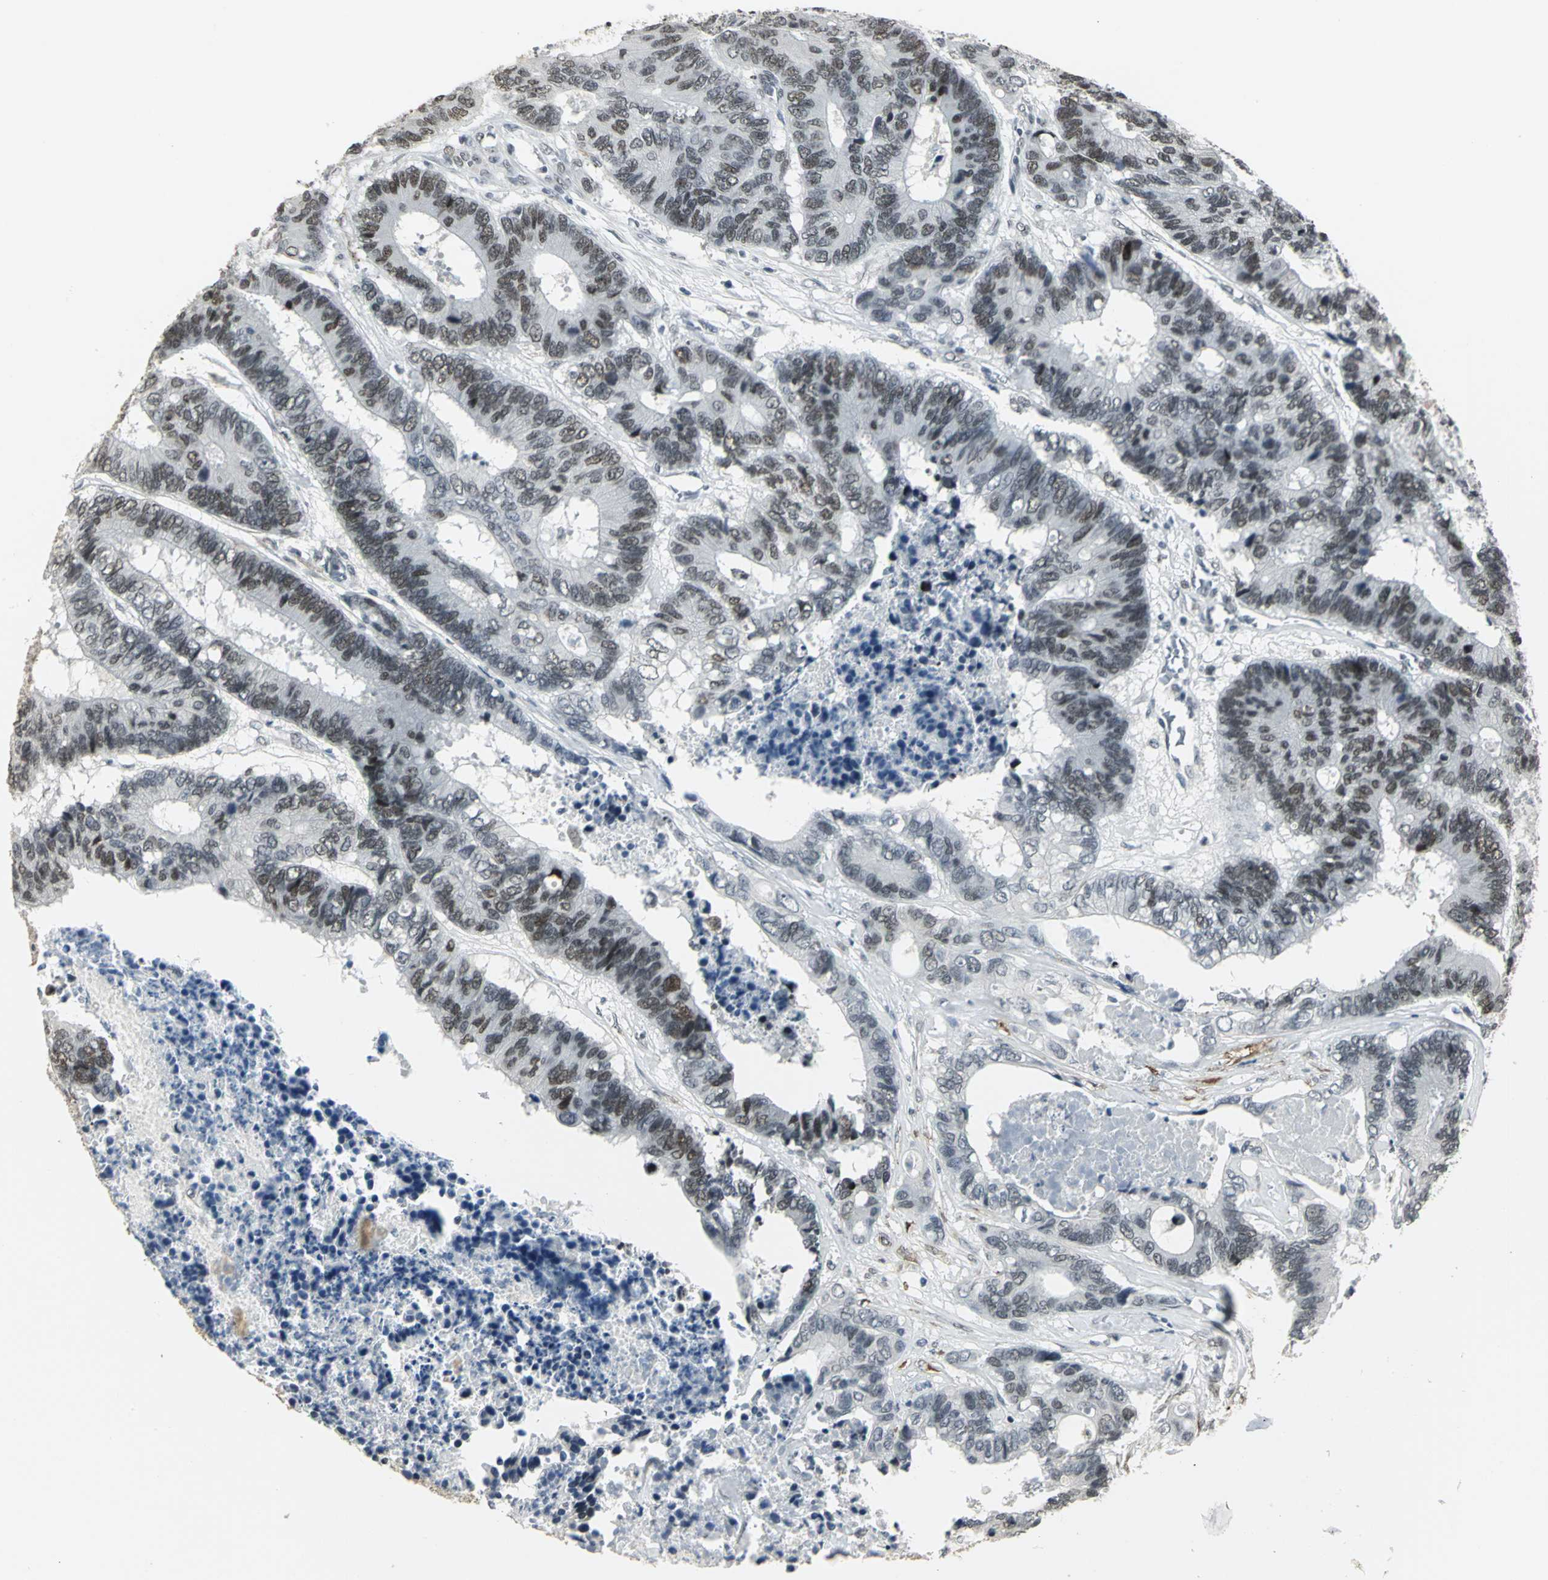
{"staining": {"intensity": "moderate", "quantity": ">75%", "location": "nuclear"}, "tissue": "colorectal cancer", "cell_type": "Tumor cells", "image_type": "cancer", "snomed": [{"axis": "morphology", "description": "Adenocarcinoma, NOS"}, {"axis": "topography", "description": "Rectum"}], "caption": "This photomicrograph displays immunohistochemistry staining of human colorectal cancer, with medium moderate nuclear expression in about >75% of tumor cells.", "gene": "CBX3", "patient": {"sex": "male", "age": 55}}